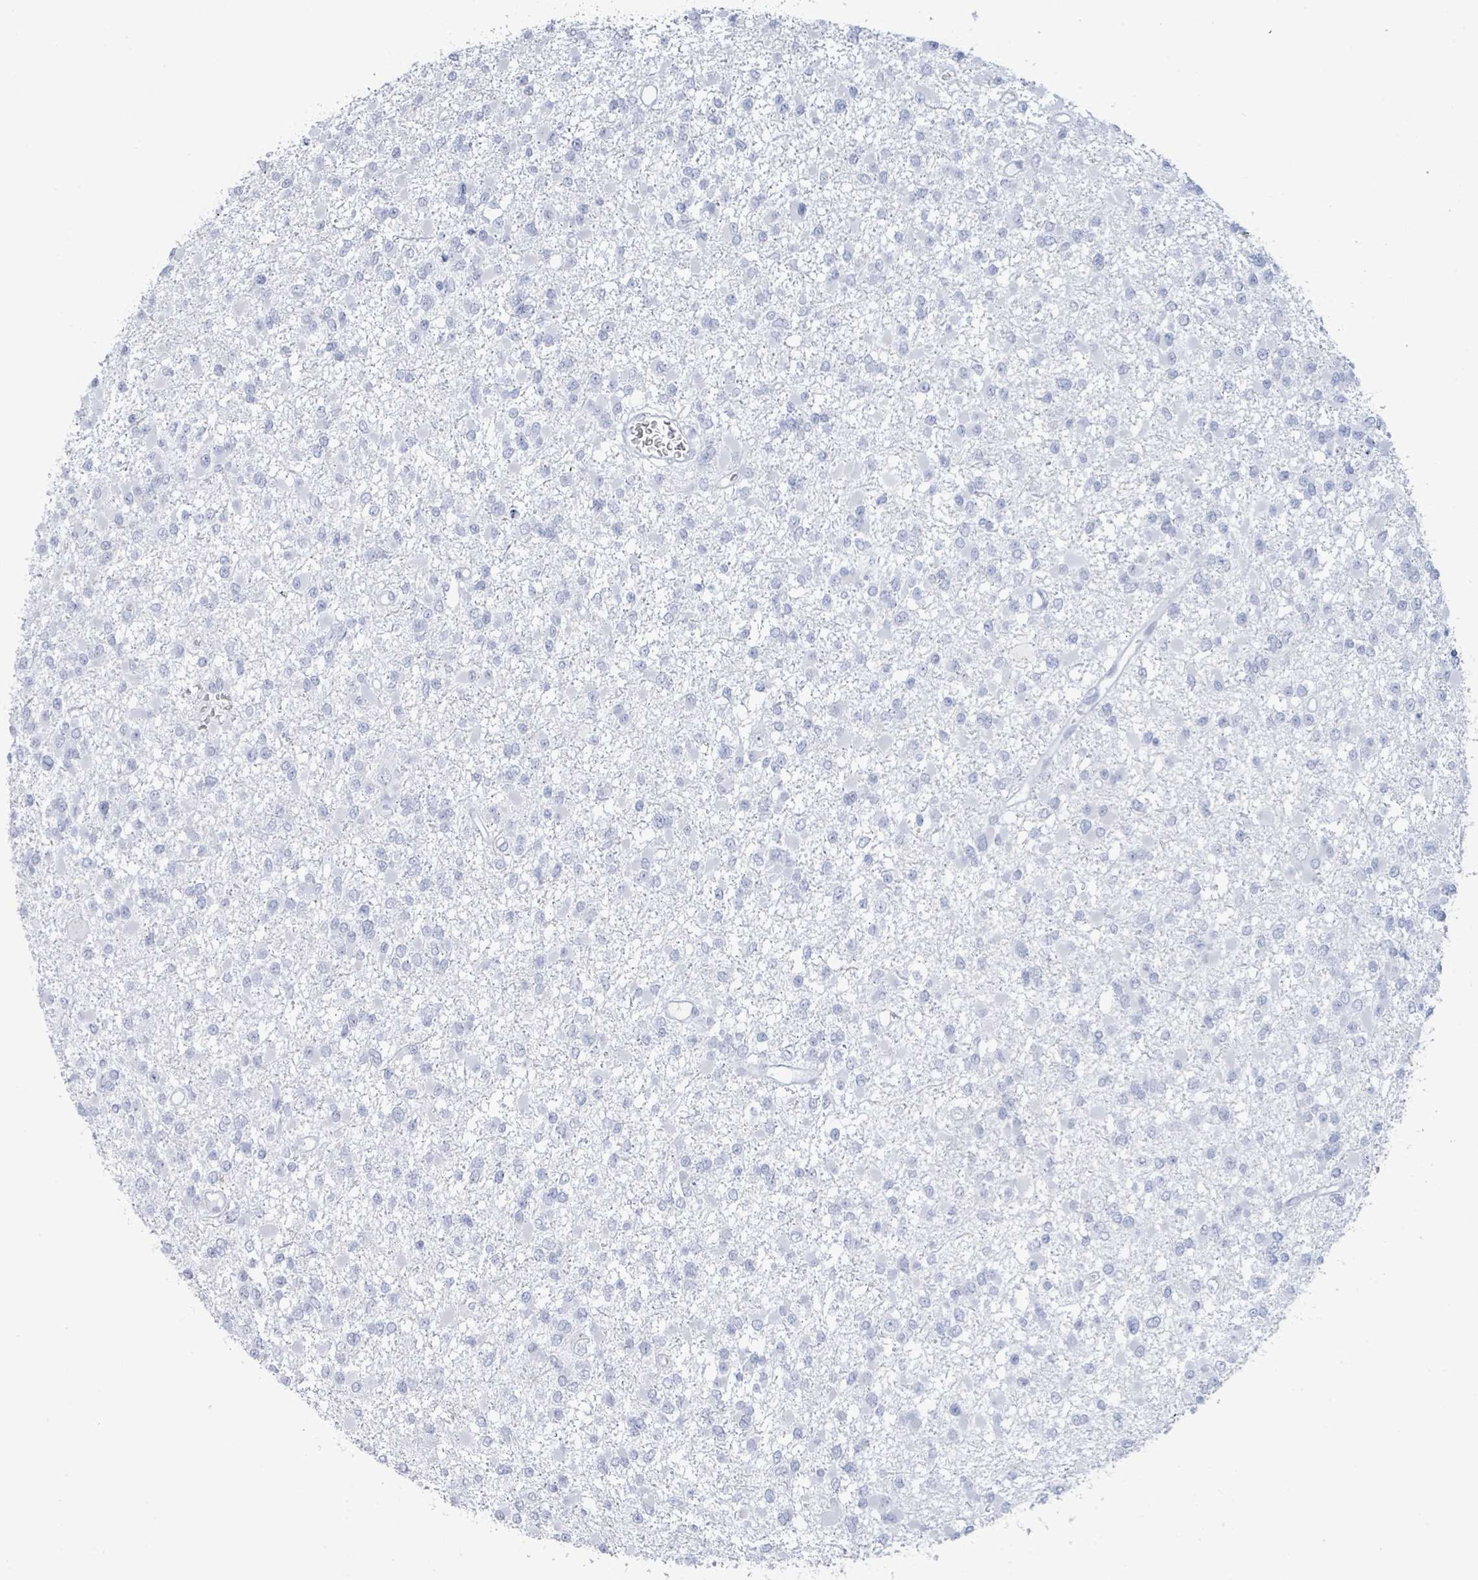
{"staining": {"intensity": "negative", "quantity": "none", "location": "none"}, "tissue": "glioma", "cell_type": "Tumor cells", "image_type": "cancer", "snomed": [{"axis": "morphology", "description": "Glioma, malignant, Low grade"}, {"axis": "topography", "description": "Brain"}], "caption": "There is no significant staining in tumor cells of glioma.", "gene": "PGA3", "patient": {"sex": "female", "age": 22}}